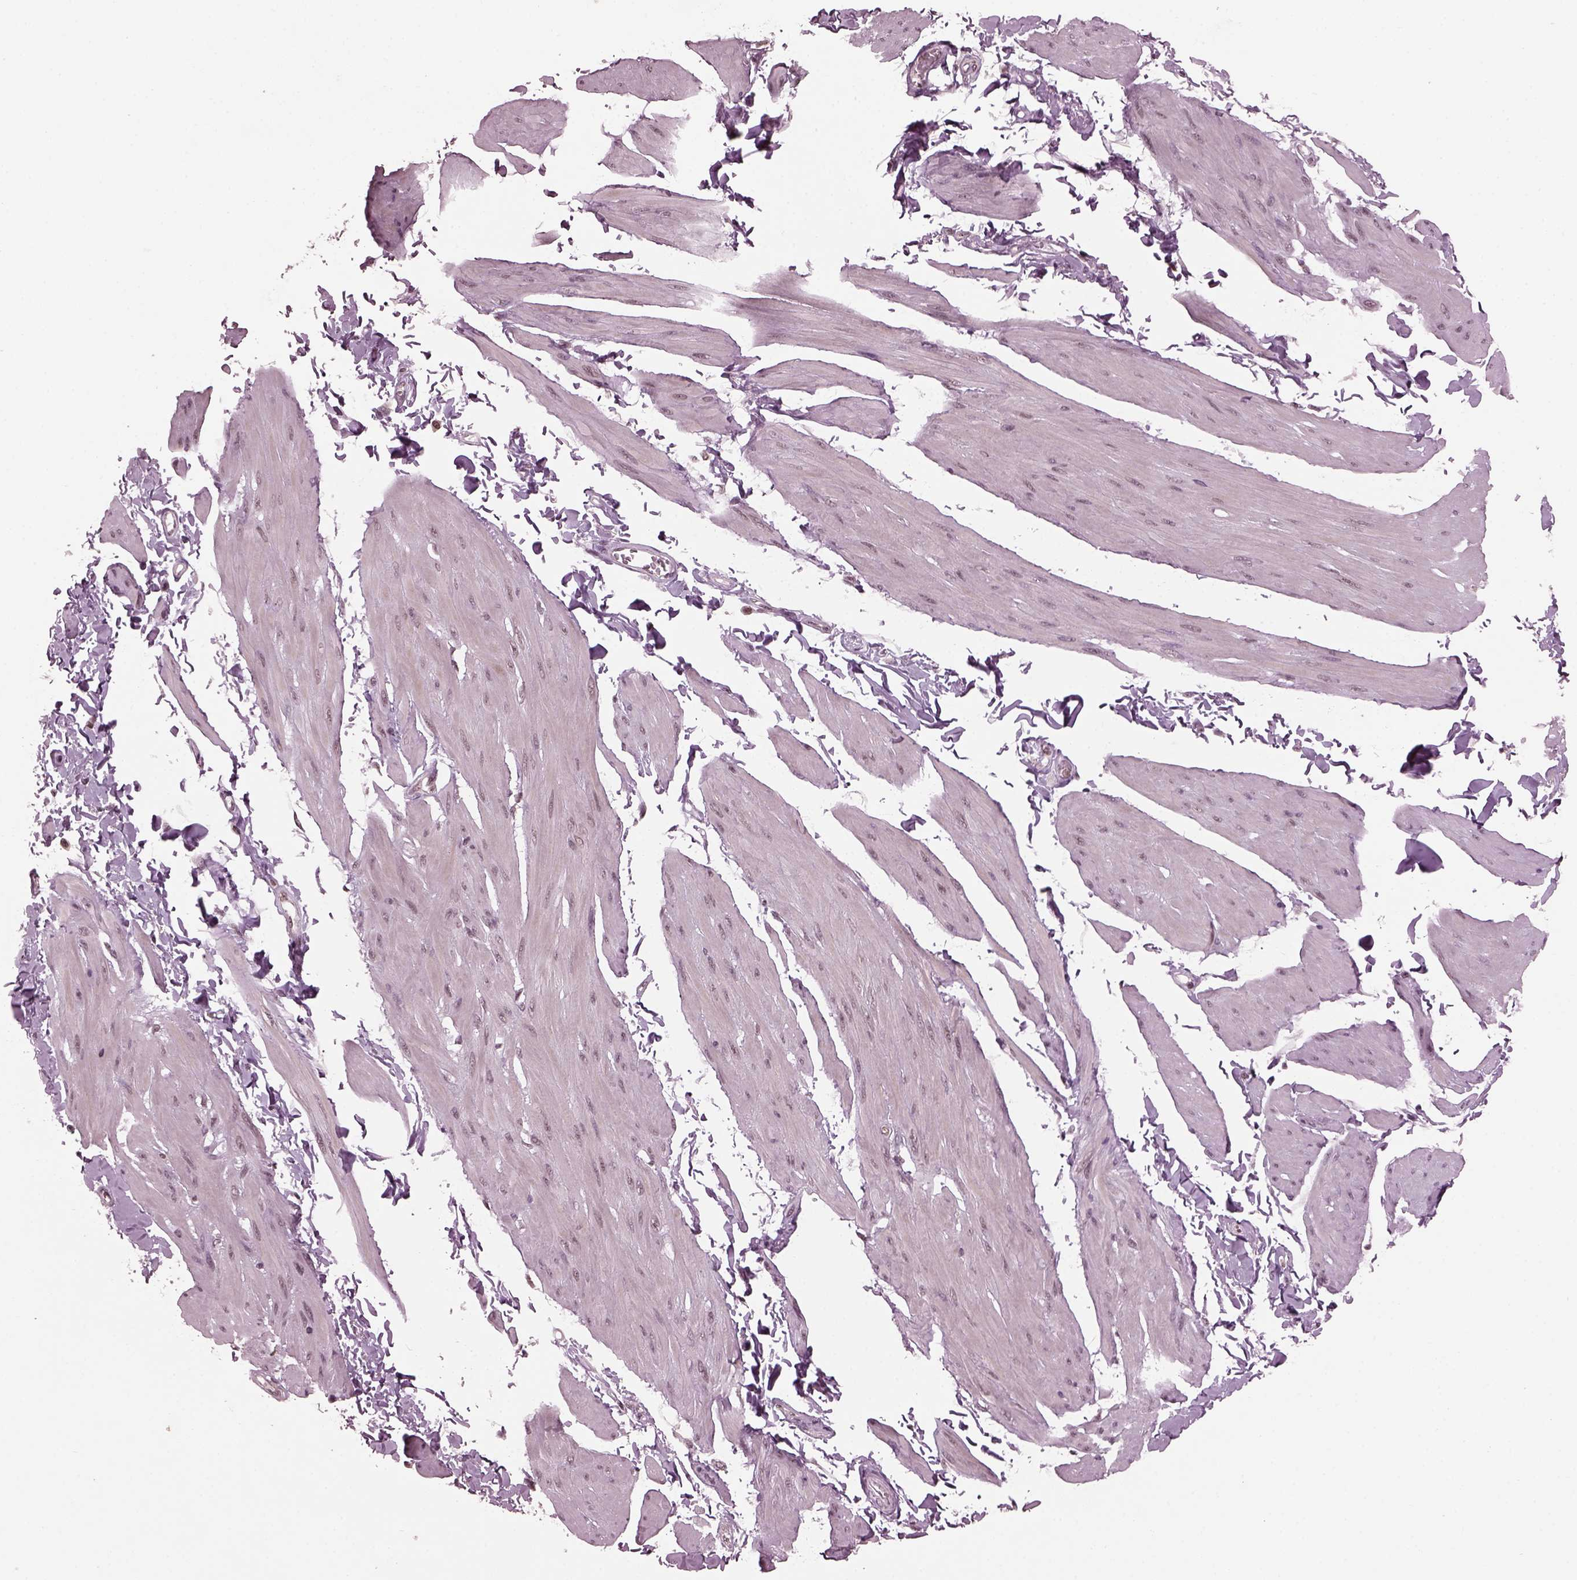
{"staining": {"intensity": "negative", "quantity": "none", "location": "none"}, "tissue": "smooth muscle", "cell_type": "Smooth muscle cells", "image_type": "normal", "snomed": [{"axis": "morphology", "description": "Normal tissue, NOS"}, {"axis": "topography", "description": "Adipose tissue"}, {"axis": "topography", "description": "Smooth muscle"}, {"axis": "topography", "description": "Peripheral nerve tissue"}], "caption": "This is an IHC image of normal human smooth muscle. There is no expression in smooth muscle cells.", "gene": "RUVBL2", "patient": {"sex": "male", "age": 83}}